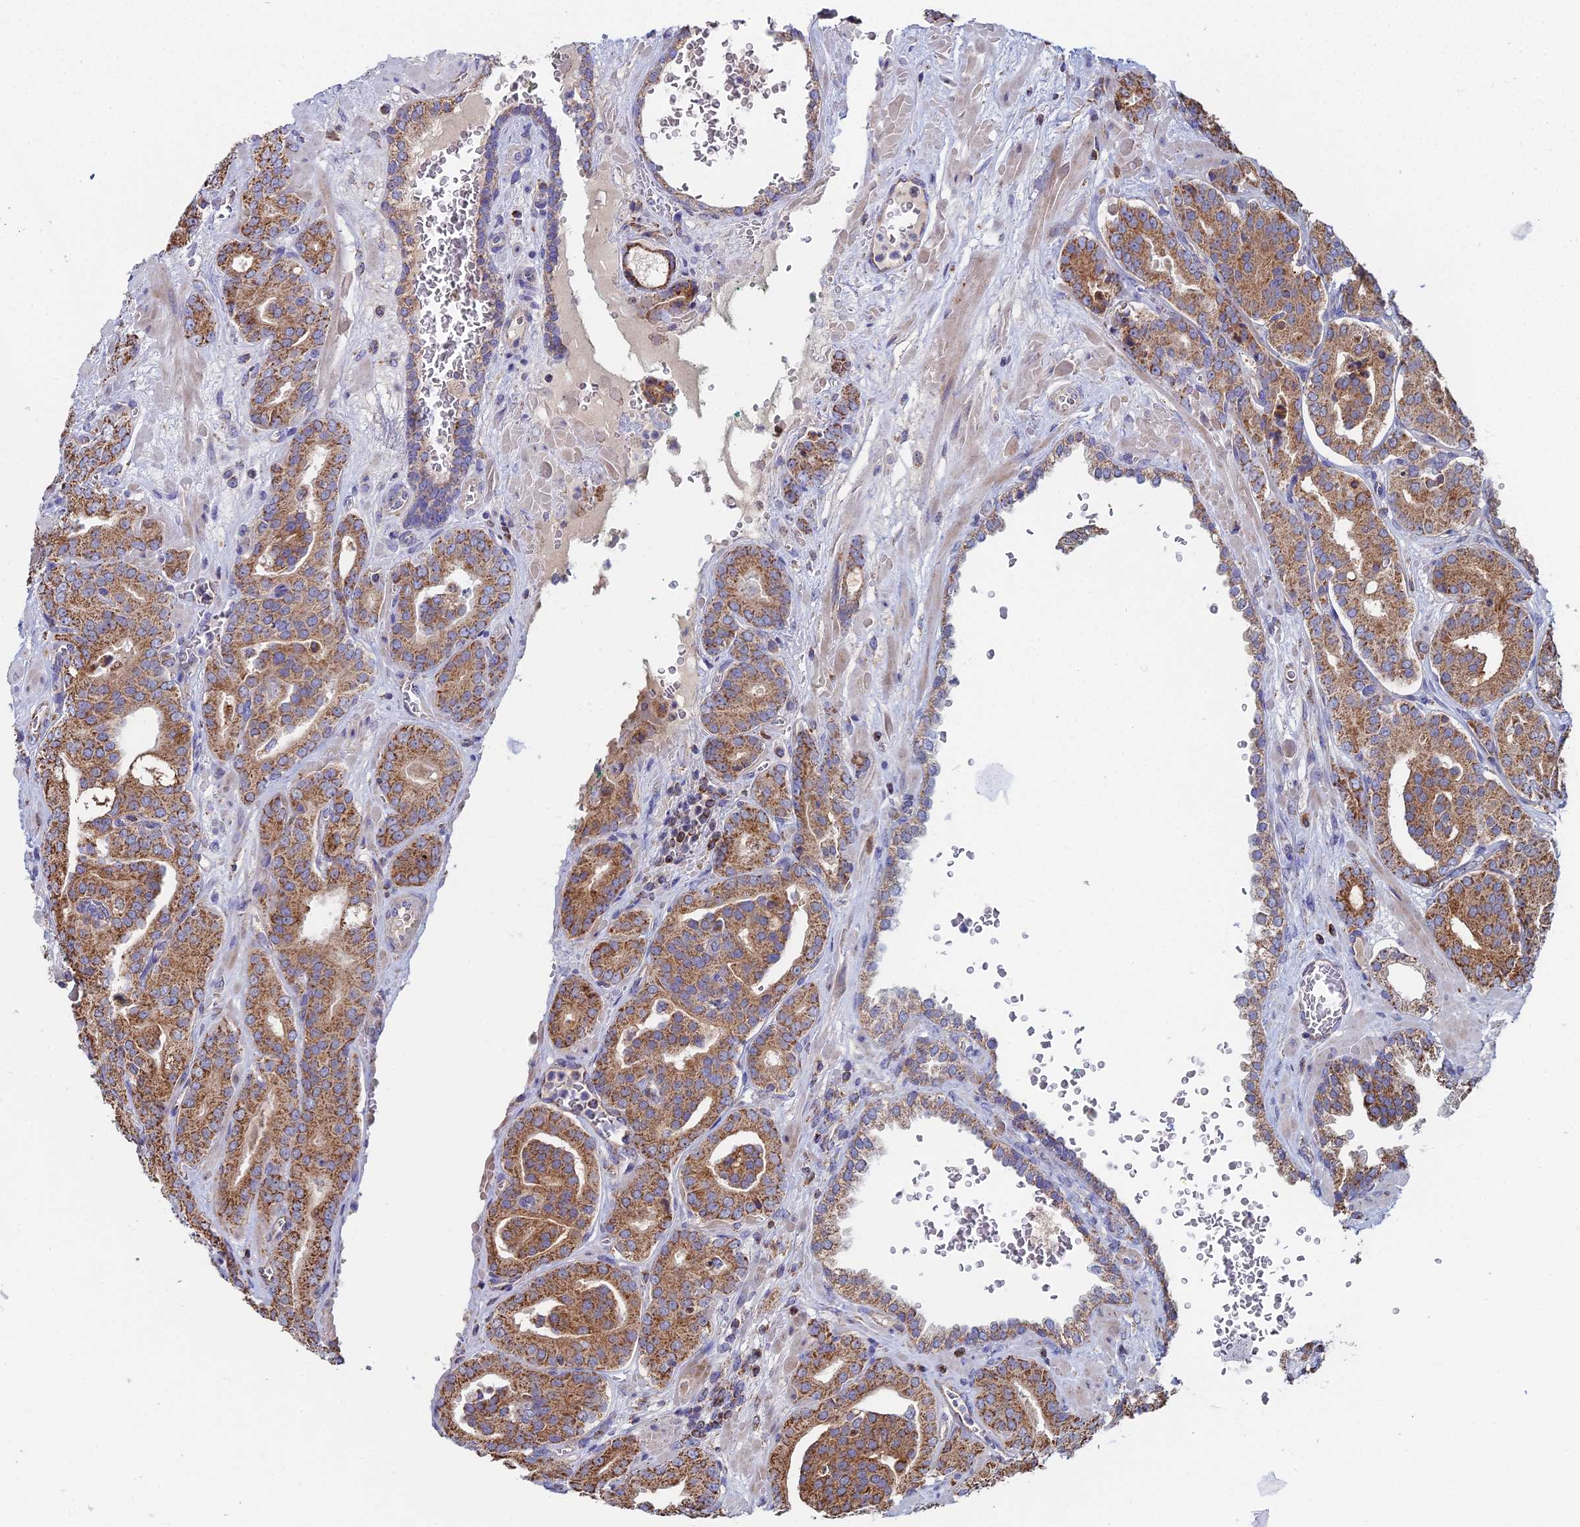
{"staining": {"intensity": "moderate", "quantity": ">75%", "location": "cytoplasmic/membranous"}, "tissue": "prostate cancer", "cell_type": "Tumor cells", "image_type": "cancer", "snomed": [{"axis": "morphology", "description": "Adenocarcinoma, High grade"}, {"axis": "topography", "description": "Prostate"}], "caption": "A brown stain highlights moderate cytoplasmic/membranous staining of a protein in adenocarcinoma (high-grade) (prostate) tumor cells.", "gene": "SPOCK2", "patient": {"sex": "male", "age": 66}}